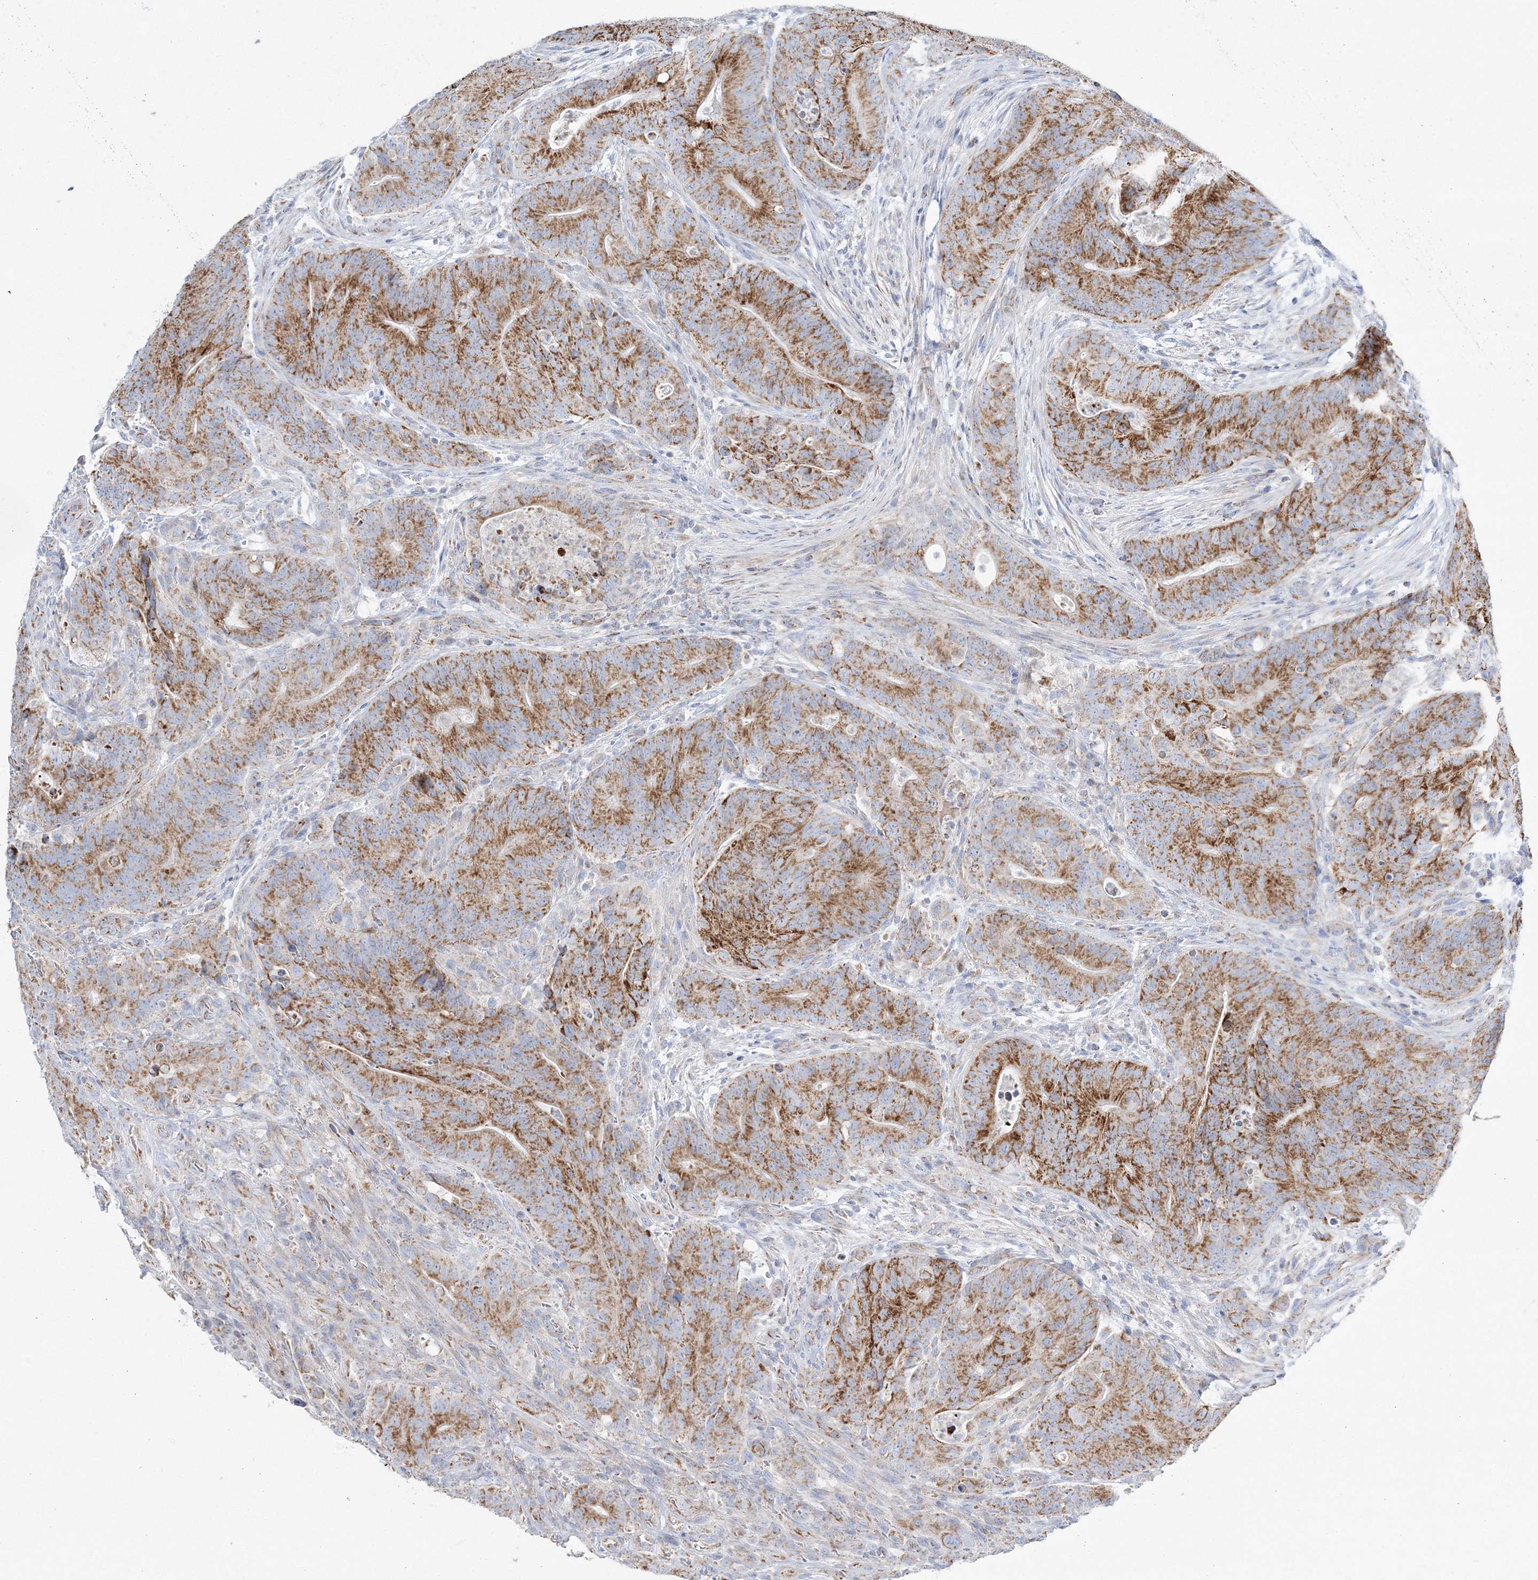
{"staining": {"intensity": "moderate", "quantity": ">75%", "location": "cytoplasmic/membranous"}, "tissue": "colorectal cancer", "cell_type": "Tumor cells", "image_type": "cancer", "snomed": [{"axis": "morphology", "description": "Normal tissue, NOS"}, {"axis": "topography", "description": "Colon"}], "caption": "Colorectal cancer was stained to show a protein in brown. There is medium levels of moderate cytoplasmic/membranous staining in about >75% of tumor cells. (DAB (3,3'-diaminobenzidine) IHC with brightfield microscopy, high magnification).", "gene": "HIBCH", "patient": {"sex": "female", "age": 82}}